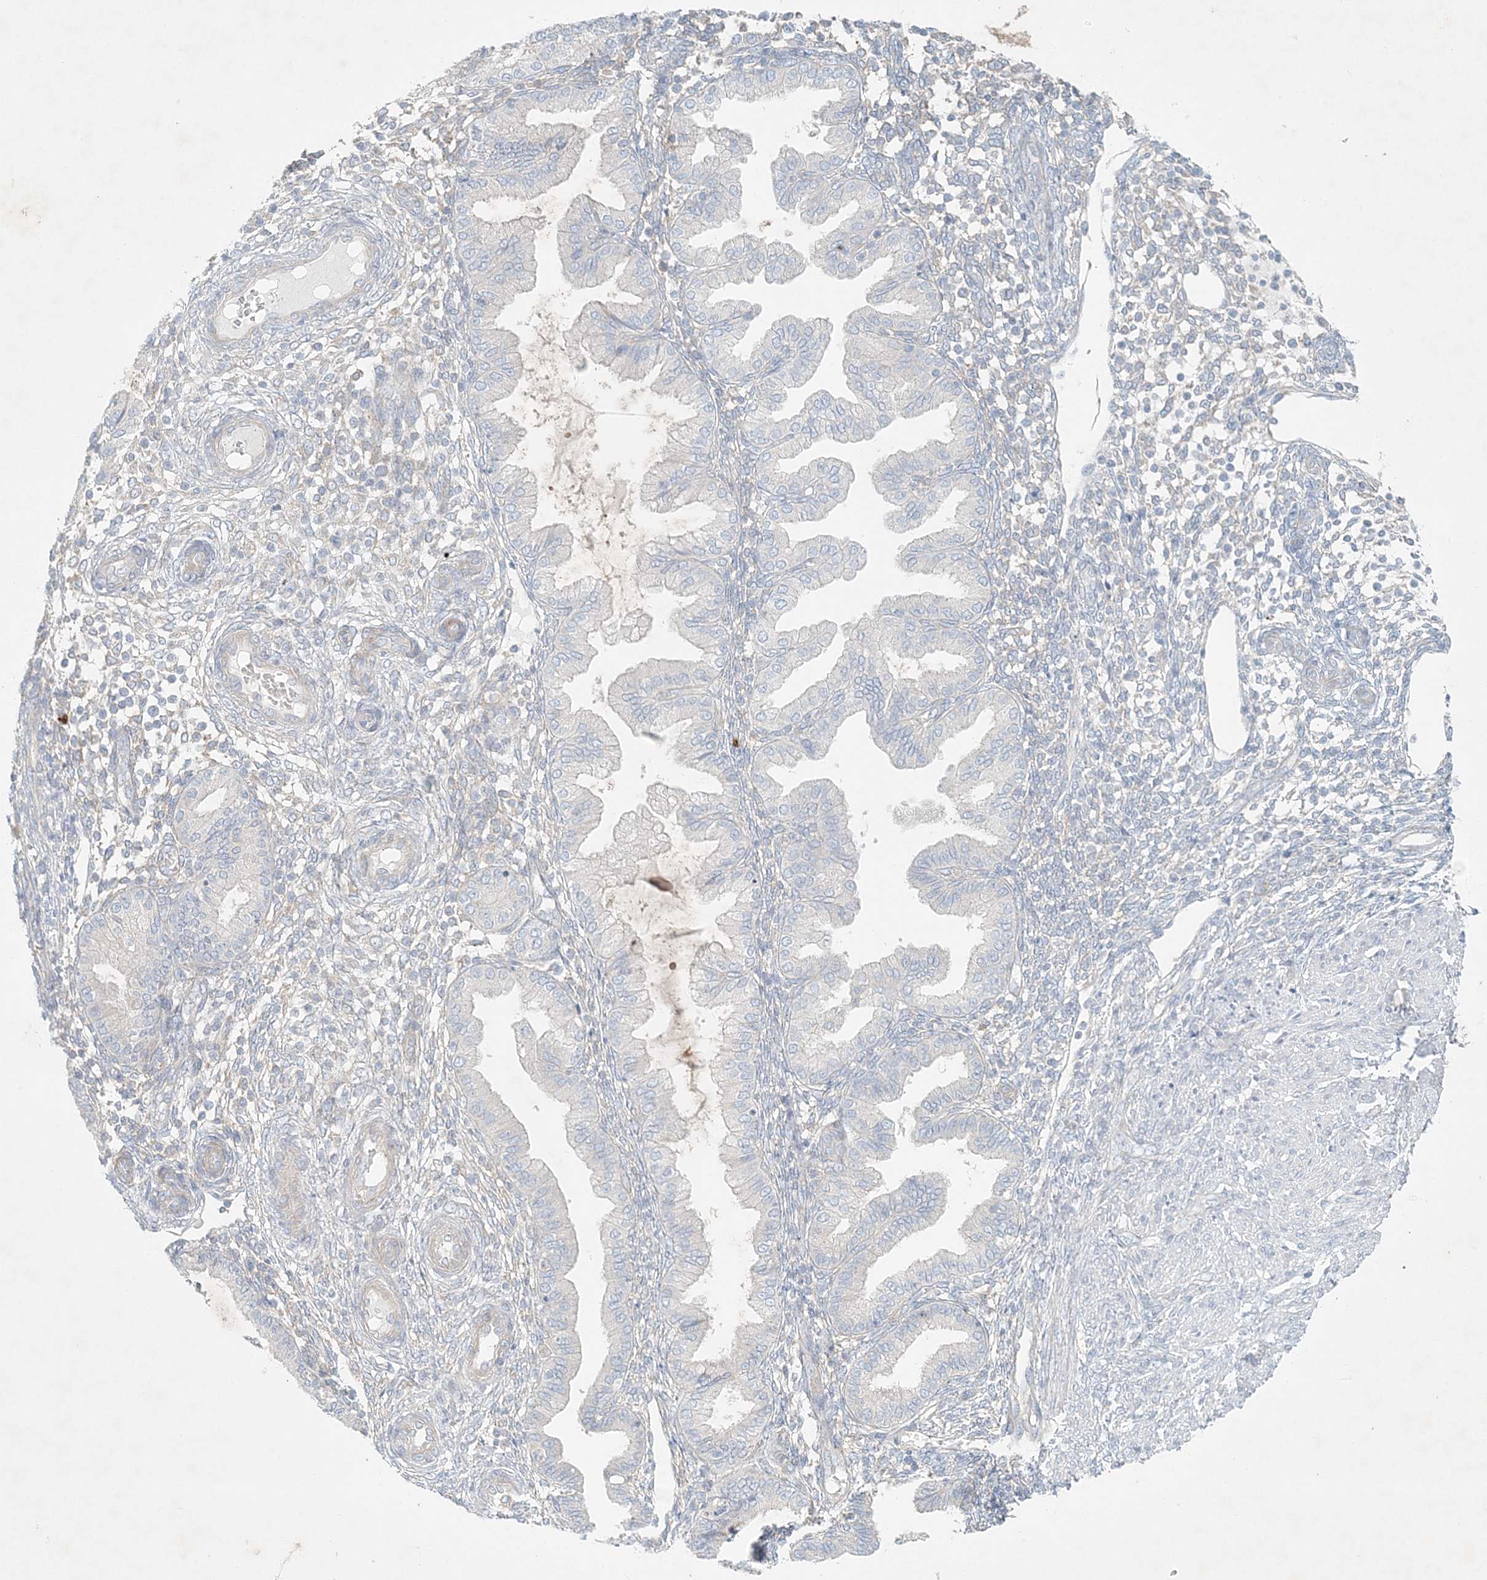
{"staining": {"intensity": "negative", "quantity": "none", "location": "none"}, "tissue": "endometrium", "cell_type": "Cells in endometrial stroma", "image_type": "normal", "snomed": [{"axis": "morphology", "description": "Normal tissue, NOS"}, {"axis": "topography", "description": "Endometrium"}], "caption": "Endometrium stained for a protein using IHC displays no positivity cells in endometrial stroma.", "gene": "STK11IP", "patient": {"sex": "female", "age": 53}}